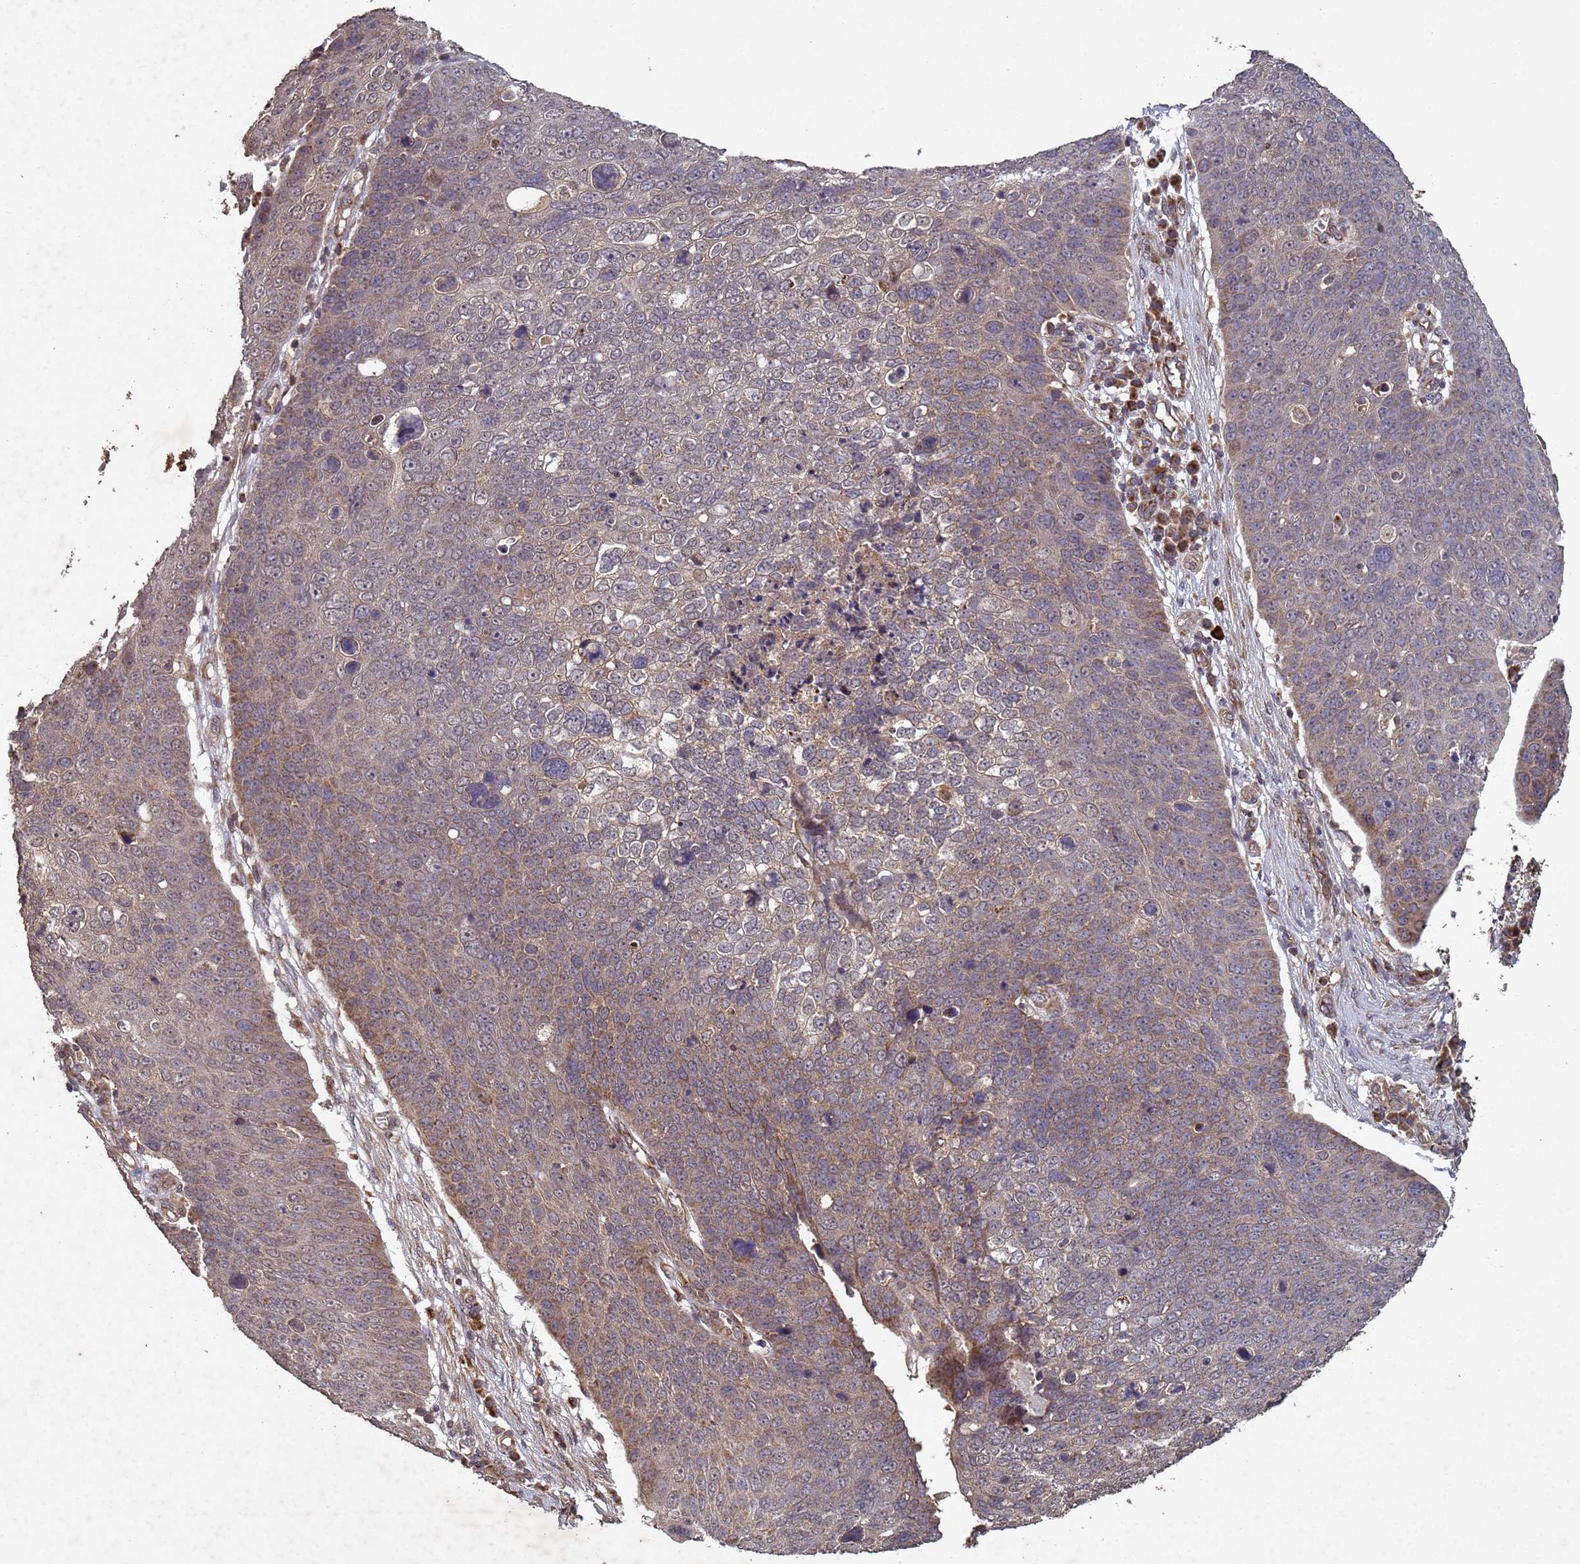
{"staining": {"intensity": "moderate", "quantity": "25%-75%", "location": "cytoplasmic/membranous"}, "tissue": "skin cancer", "cell_type": "Tumor cells", "image_type": "cancer", "snomed": [{"axis": "morphology", "description": "Squamous cell carcinoma, NOS"}, {"axis": "topography", "description": "Skin"}], "caption": "Protein expression analysis of skin cancer displays moderate cytoplasmic/membranous expression in approximately 25%-75% of tumor cells. (Brightfield microscopy of DAB IHC at high magnification).", "gene": "FASTKD1", "patient": {"sex": "male", "age": 71}}